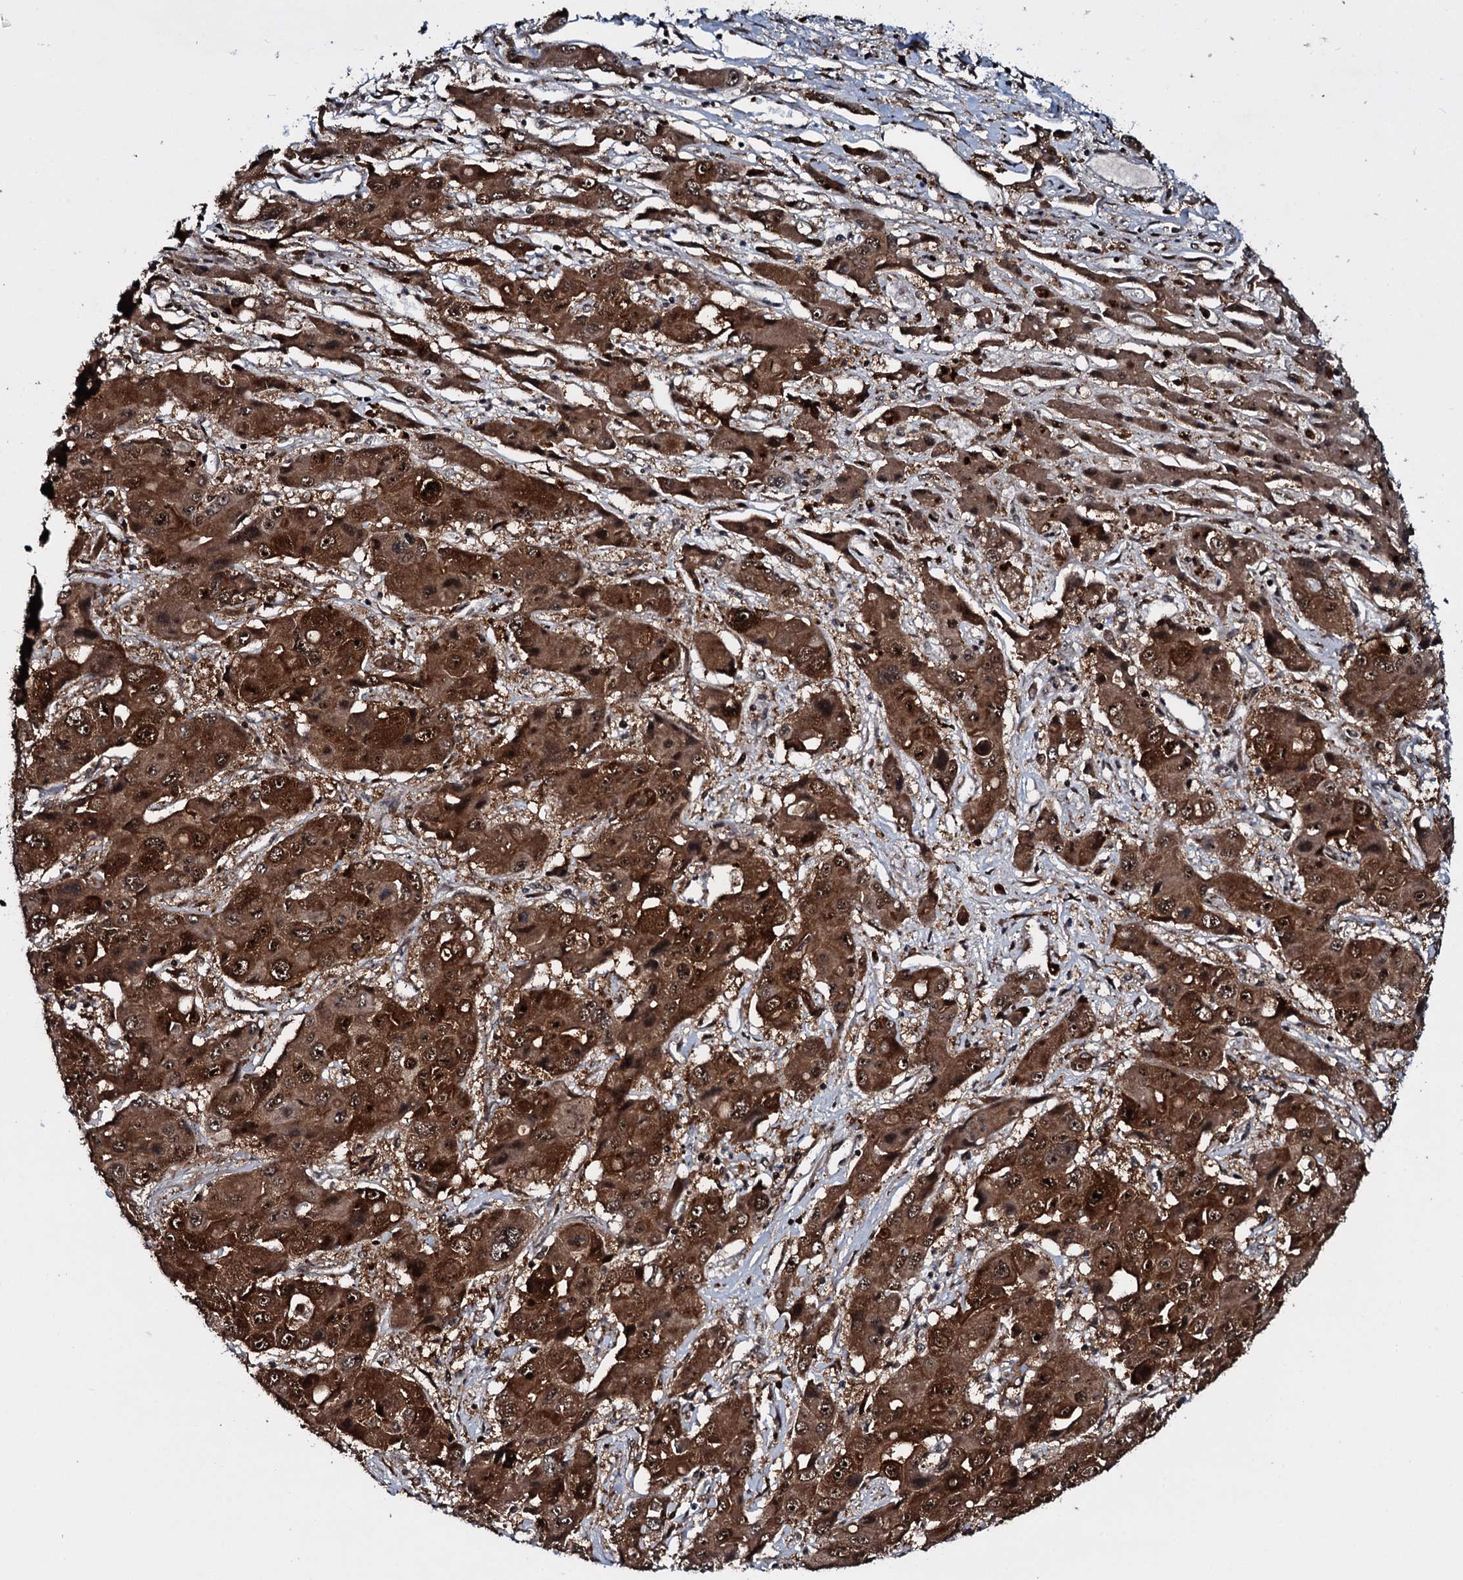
{"staining": {"intensity": "strong", "quantity": ">75%", "location": "cytoplasmic/membranous,nuclear"}, "tissue": "liver cancer", "cell_type": "Tumor cells", "image_type": "cancer", "snomed": [{"axis": "morphology", "description": "Cholangiocarcinoma"}, {"axis": "topography", "description": "Liver"}], "caption": "Immunohistochemical staining of cholangiocarcinoma (liver) reveals high levels of strong cytoplasmic/membranous and nuclear positivity in about >75% of tumor cells. Using DAB (brown) and hematoxylin (blue) stains, captured at high magnification using brightfield microscopy.", "gene": "HDDC3", "patient": {"sex": "male", "age": 67}}